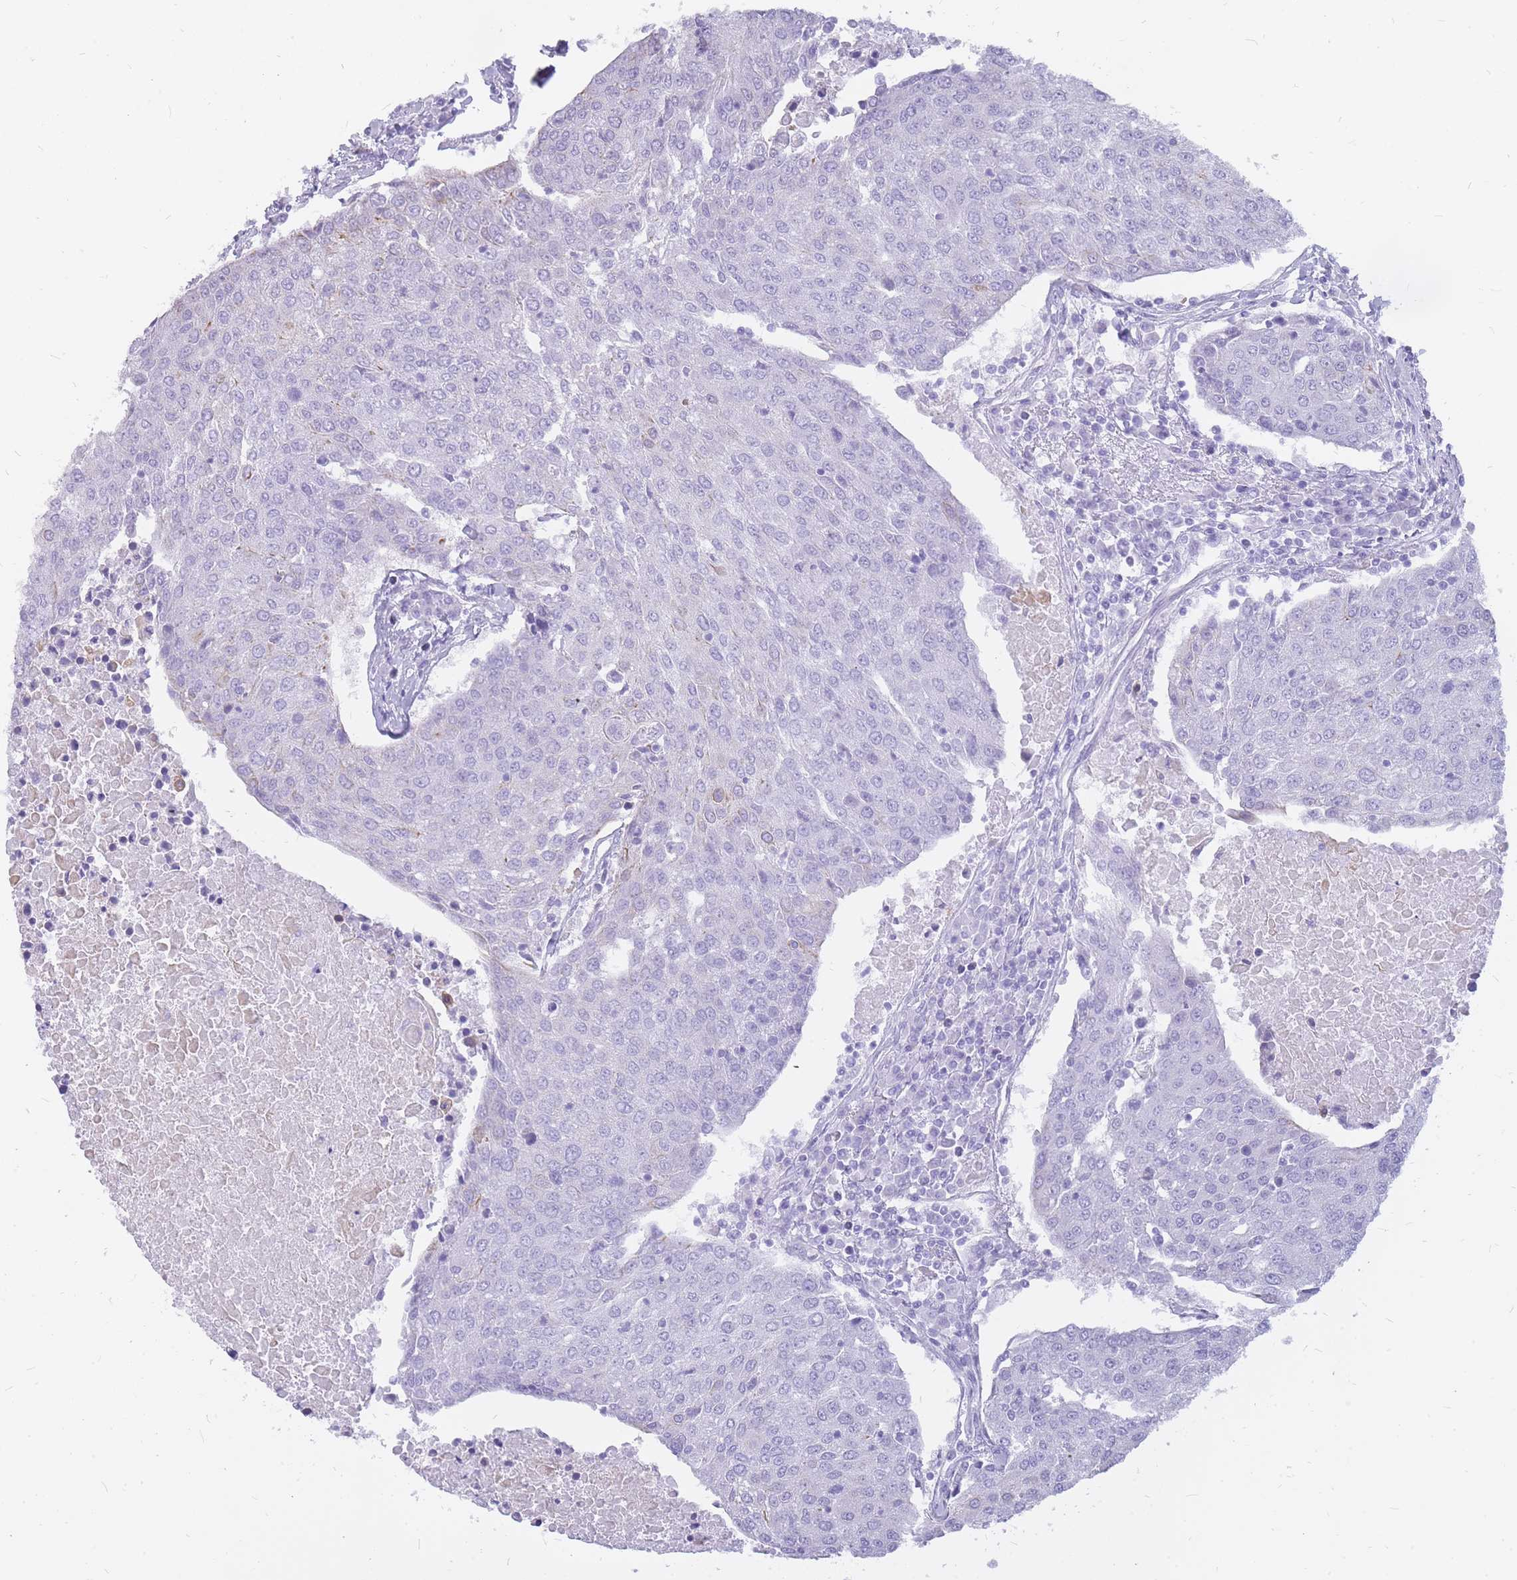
{"staining": {"intensity": "negative", "quantity": "none", "location": "none"}, "tissue": "urothelial cancer", "cell_type": "Tumor cells", "image_type": "cancer", "snomed": [{"axis": "morphology", "description": "Urothelial carcinoma, High grade"}, {"axis": "topography", "description": "Urinary bladder"}], "caption": "Urothelial cancer was stained to show a protein in brown. There is no significant positivity in tumor cells.", "gene": "INS", "patient": {"sex": "female", "age": 85}}